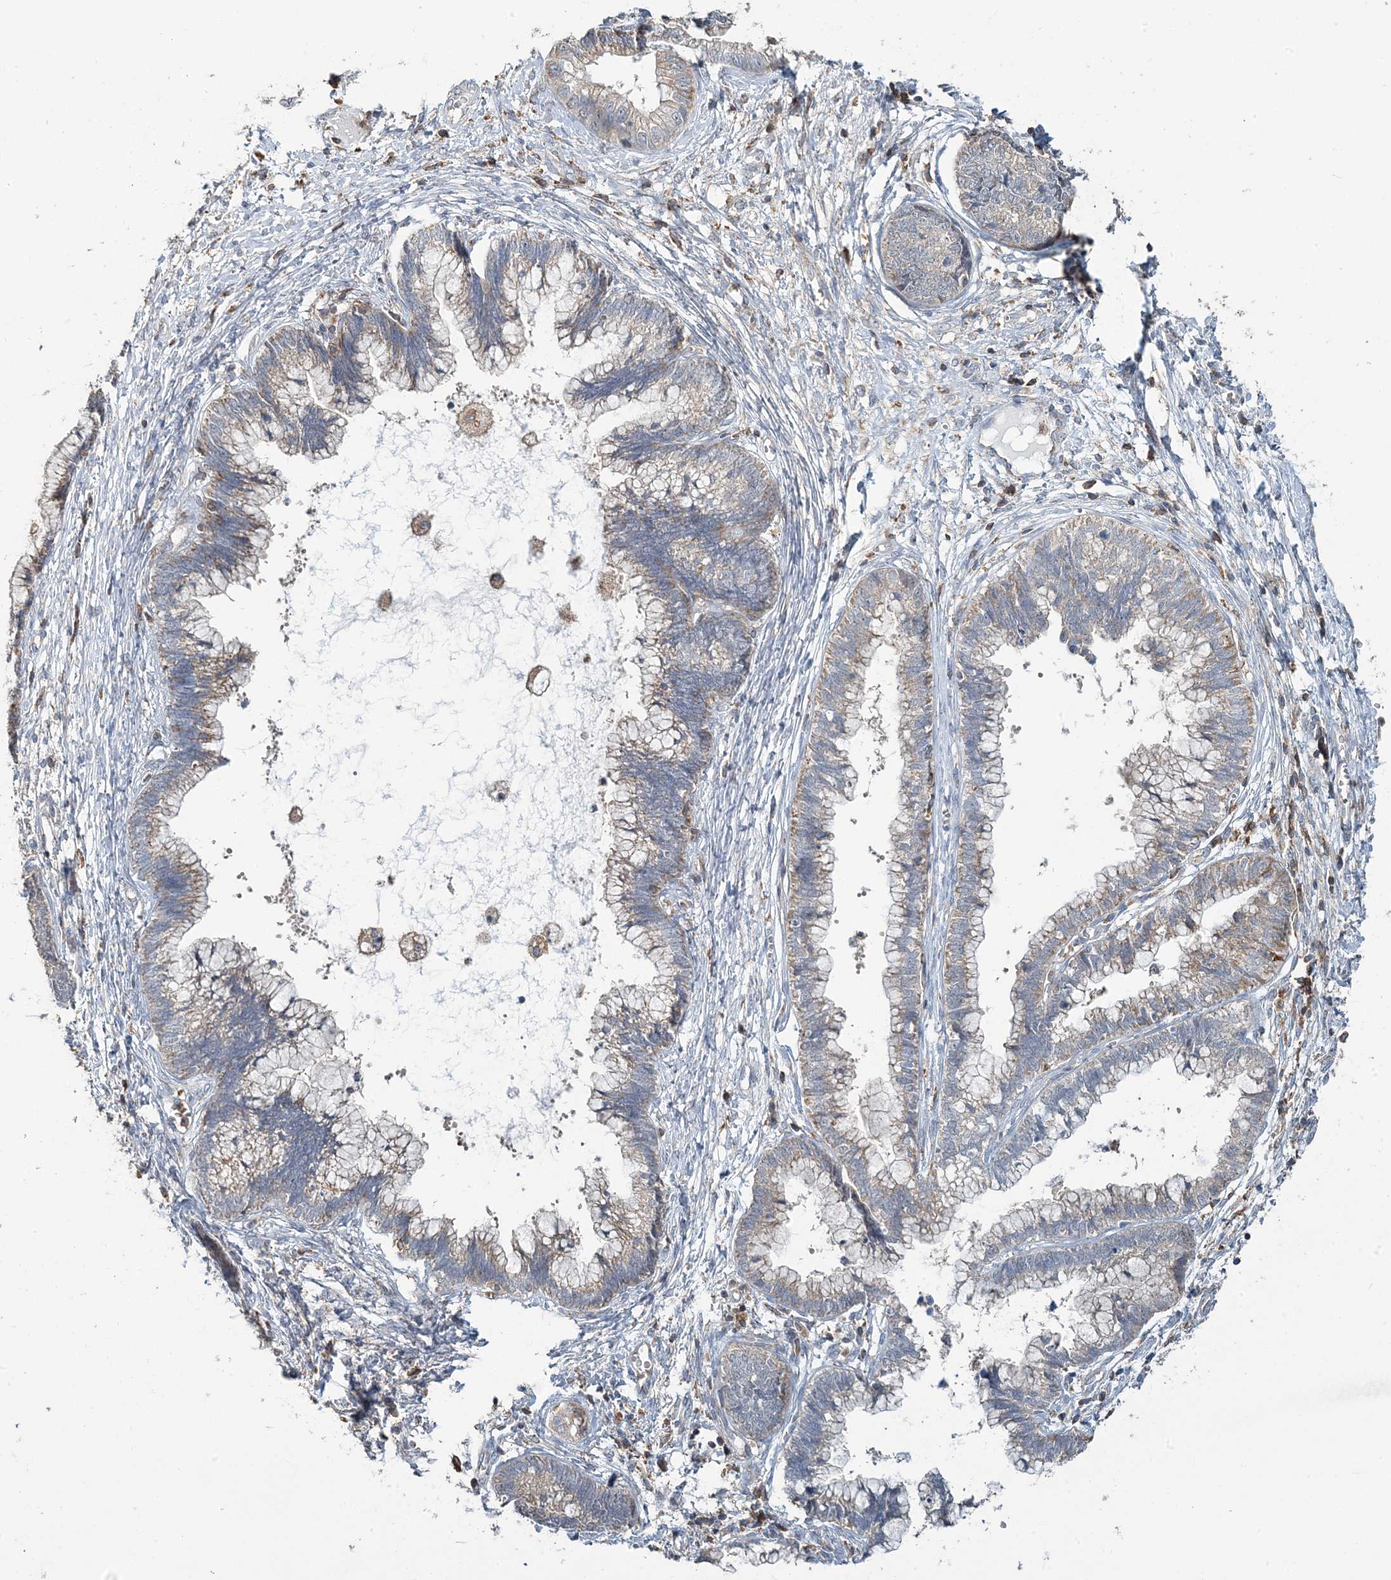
{"staining": {"intensity": "weak", "quantity": "25%-75%", "location": "cytoplasmic/membranous"}, "tissue": "cervical cancer", "cell_type": "Tumor cells", "image_type": "cancer", "snomed": [{"axis": "morphology", "description": "Adenocarcinoma, NOS"}, {"axis": "topography", "description": "Cervix"}], "caption": "Protein analysis of adenocarcinoma (cervical) tissue exhibits weak cytoplasmic/membranous positivity in approximately 25%-75% of tumor cells. Immunohistochemistry (ihc) stains the protein of interest in brown and the nuclei are stained blue.", "gene": "TMLHE", "patient": {"sex": "female", "age": 44}}